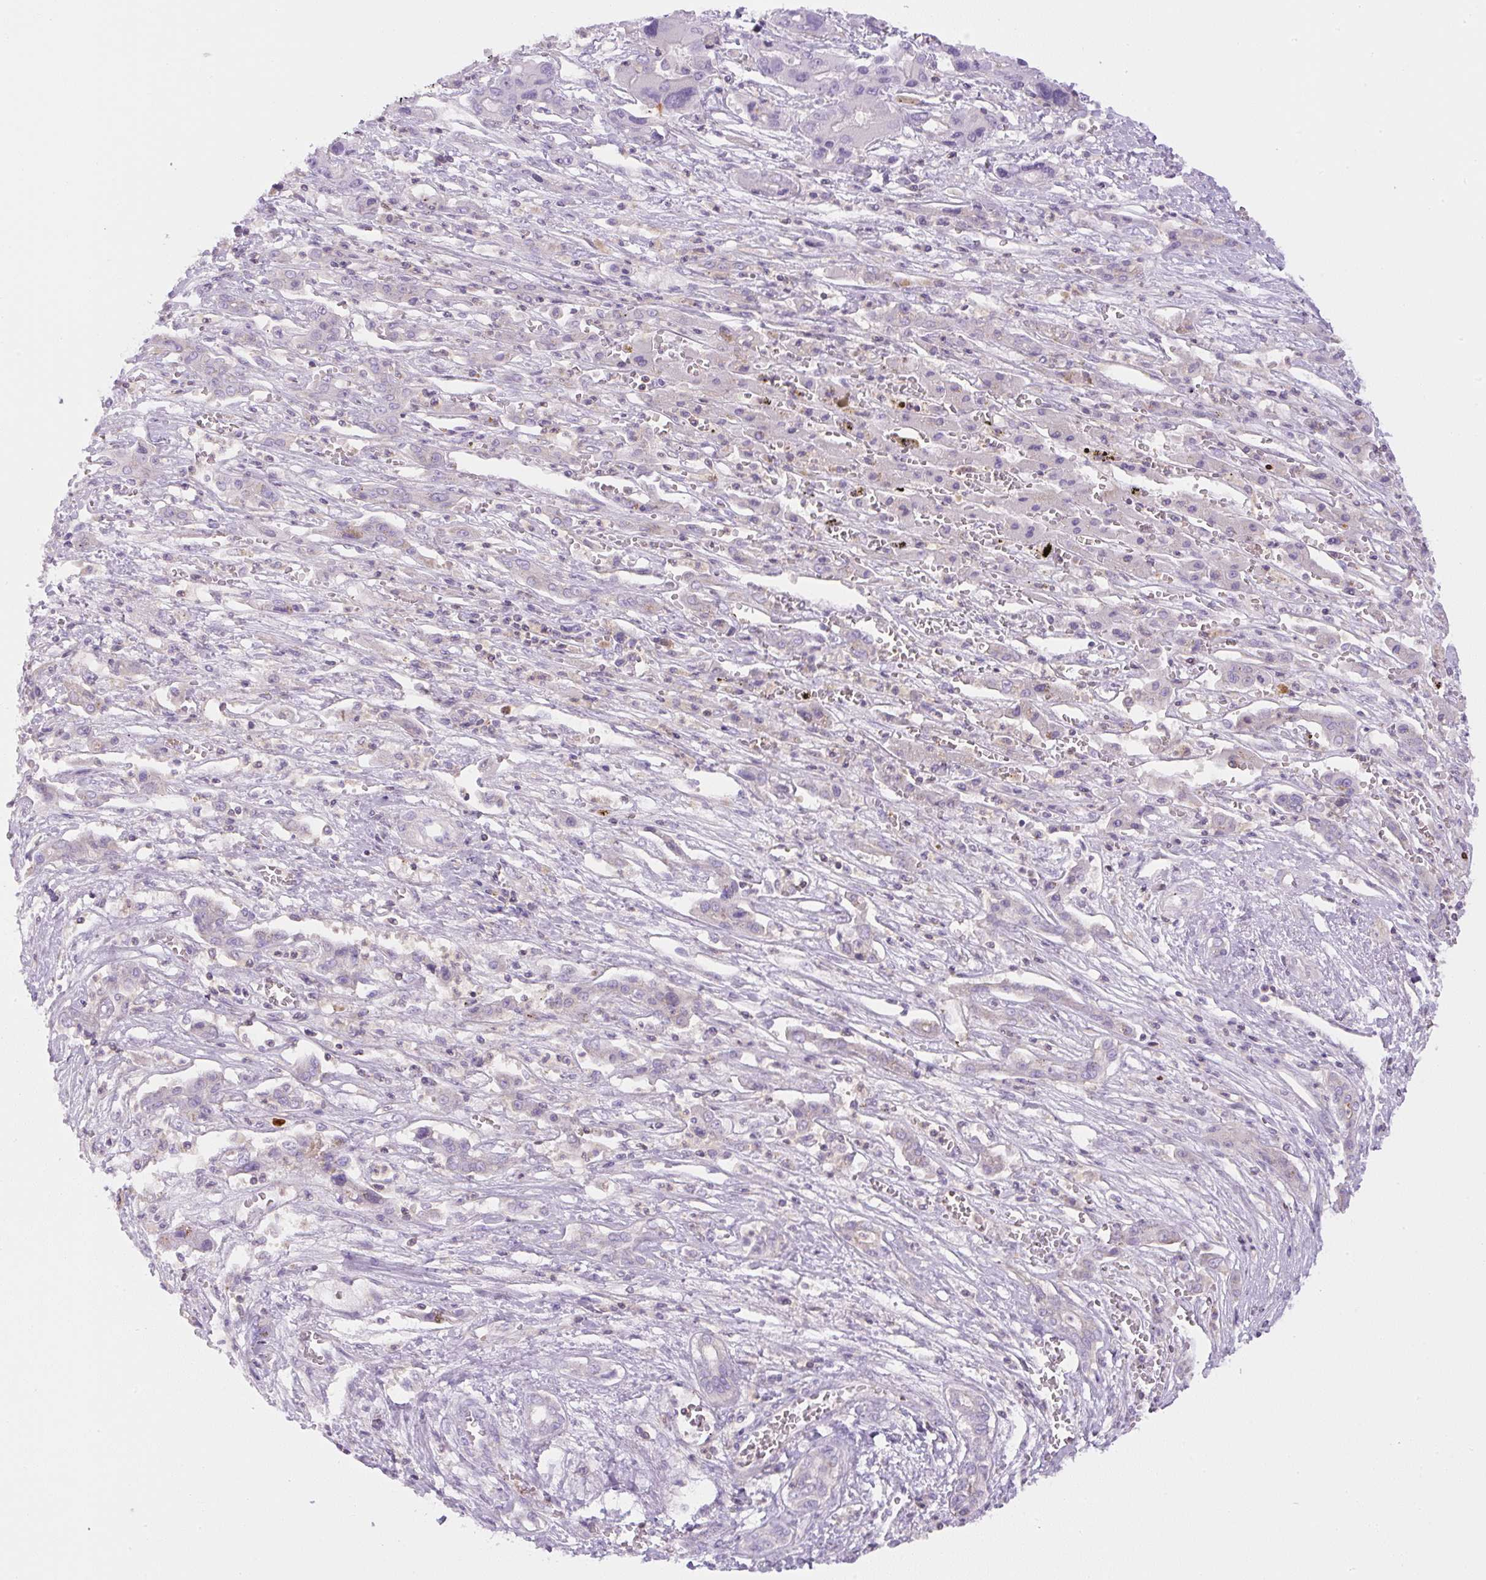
{"staining": {"intensity": "negative", "quantity": "none", "location": "none"}, "tissue": "liver cancer", "cell_type": "Tumor cells", "image_type": "cancer", "snomed": [{"axis": "morphology", "description": "Cholangiocarcinoma"}, {"axis": "topography", "description": "Liver"}], "caption": "DAB immunohistochemical staining of human liver cholangiocarcinoma shows no significant positivity in tumor cells. The staining was performed using DAB to visualize the protein expression in brown, while the nuclei were stained in blue with hematoxylin (Magnification: 20x).", "gene": "PIP5KL1", "patient": {"sex": "male", "age": 67}}